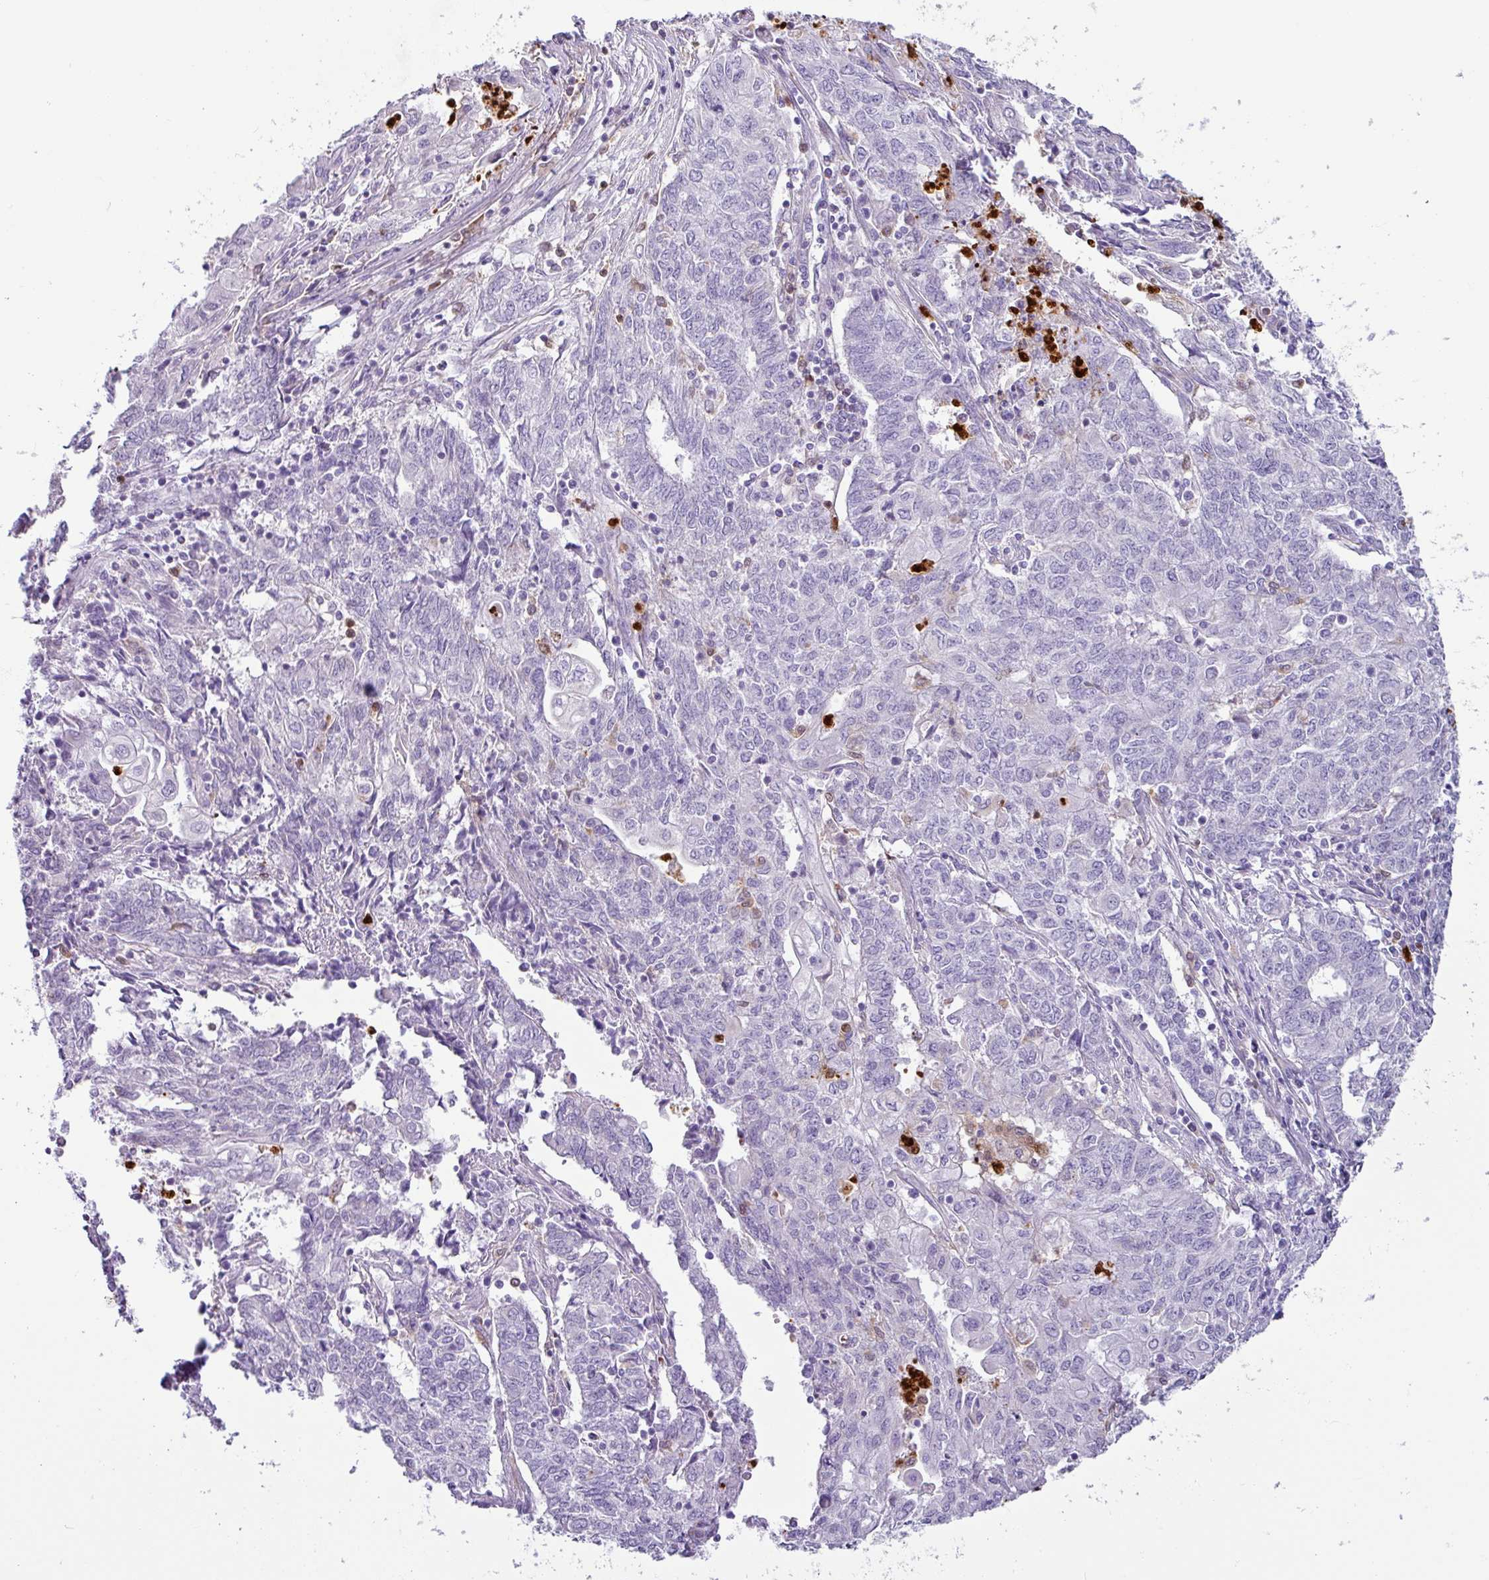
{"staining": {"intensity": "negative", "quantity": "none", "location": "none"}, "tissue": "endometrial cancer", "cell_type": "Tumor cells", "image_type": "cancer", "snomed": [{"axis": "morphology", "description": "Adenocarcinoma, NOS"}, {"axis": "topography", "description": "Endometrium"}], "caption": "The image exhibits no staining of tumor cells in endometrial cancer (adenocarcinoma).", "gene": "SH2D3C", "patient": {"sex": "female", "age": 54}}